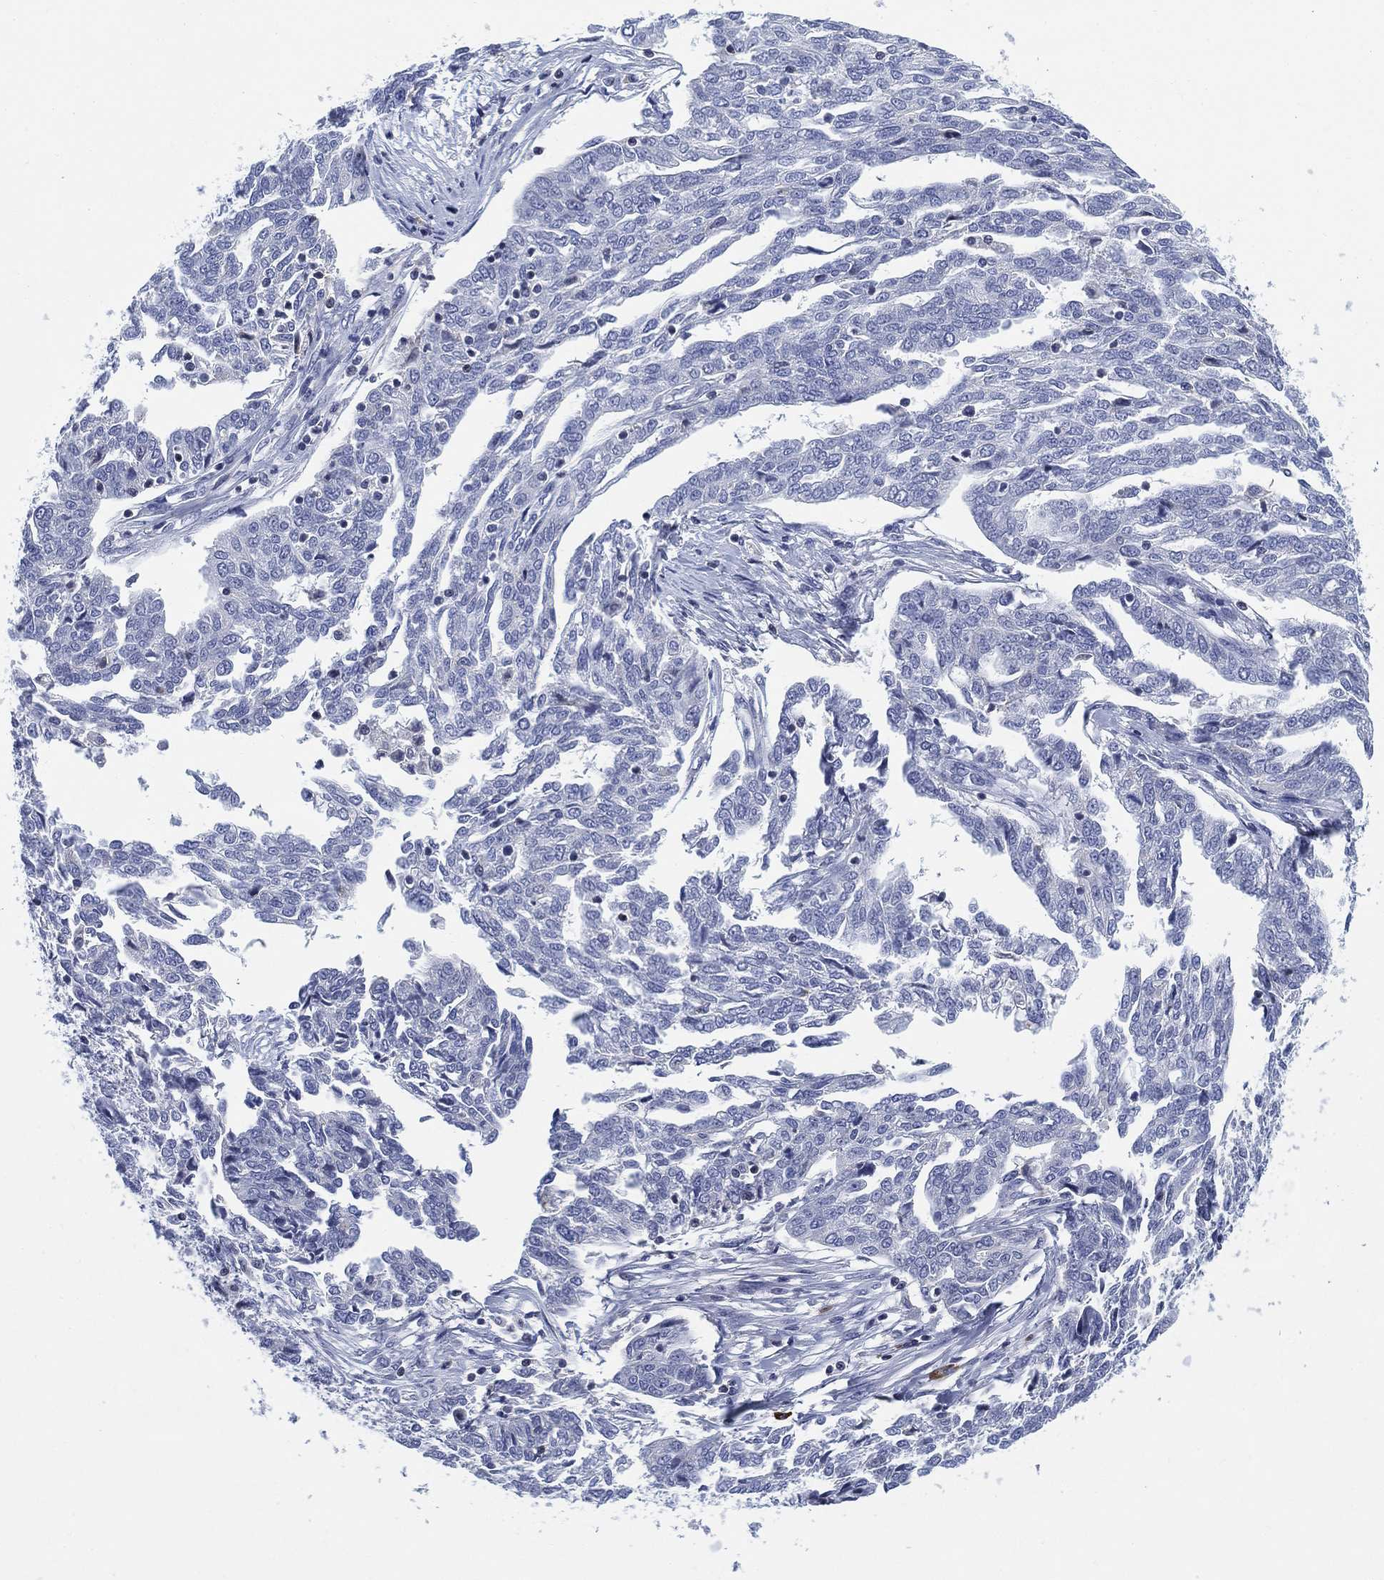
{"staining": {"intensity": "negative", "quantity": "none", "location": "none"}, "tissue": "ovarian cancer", "cell_type": "Tumor cells", "image_type": "cancer", "snomed": [{"axis": "morphology", "description": "Cystadenocarcinoma, serous, NOS"}, {"axis": "topography", "description": "Ovary"}], "caption": "IHC of human serous cystadenocarcinoma (ovarian) shows no positivity in tumor cells.", "gene": "FYB1", "patient": {"sex": "female", "age": 67}}